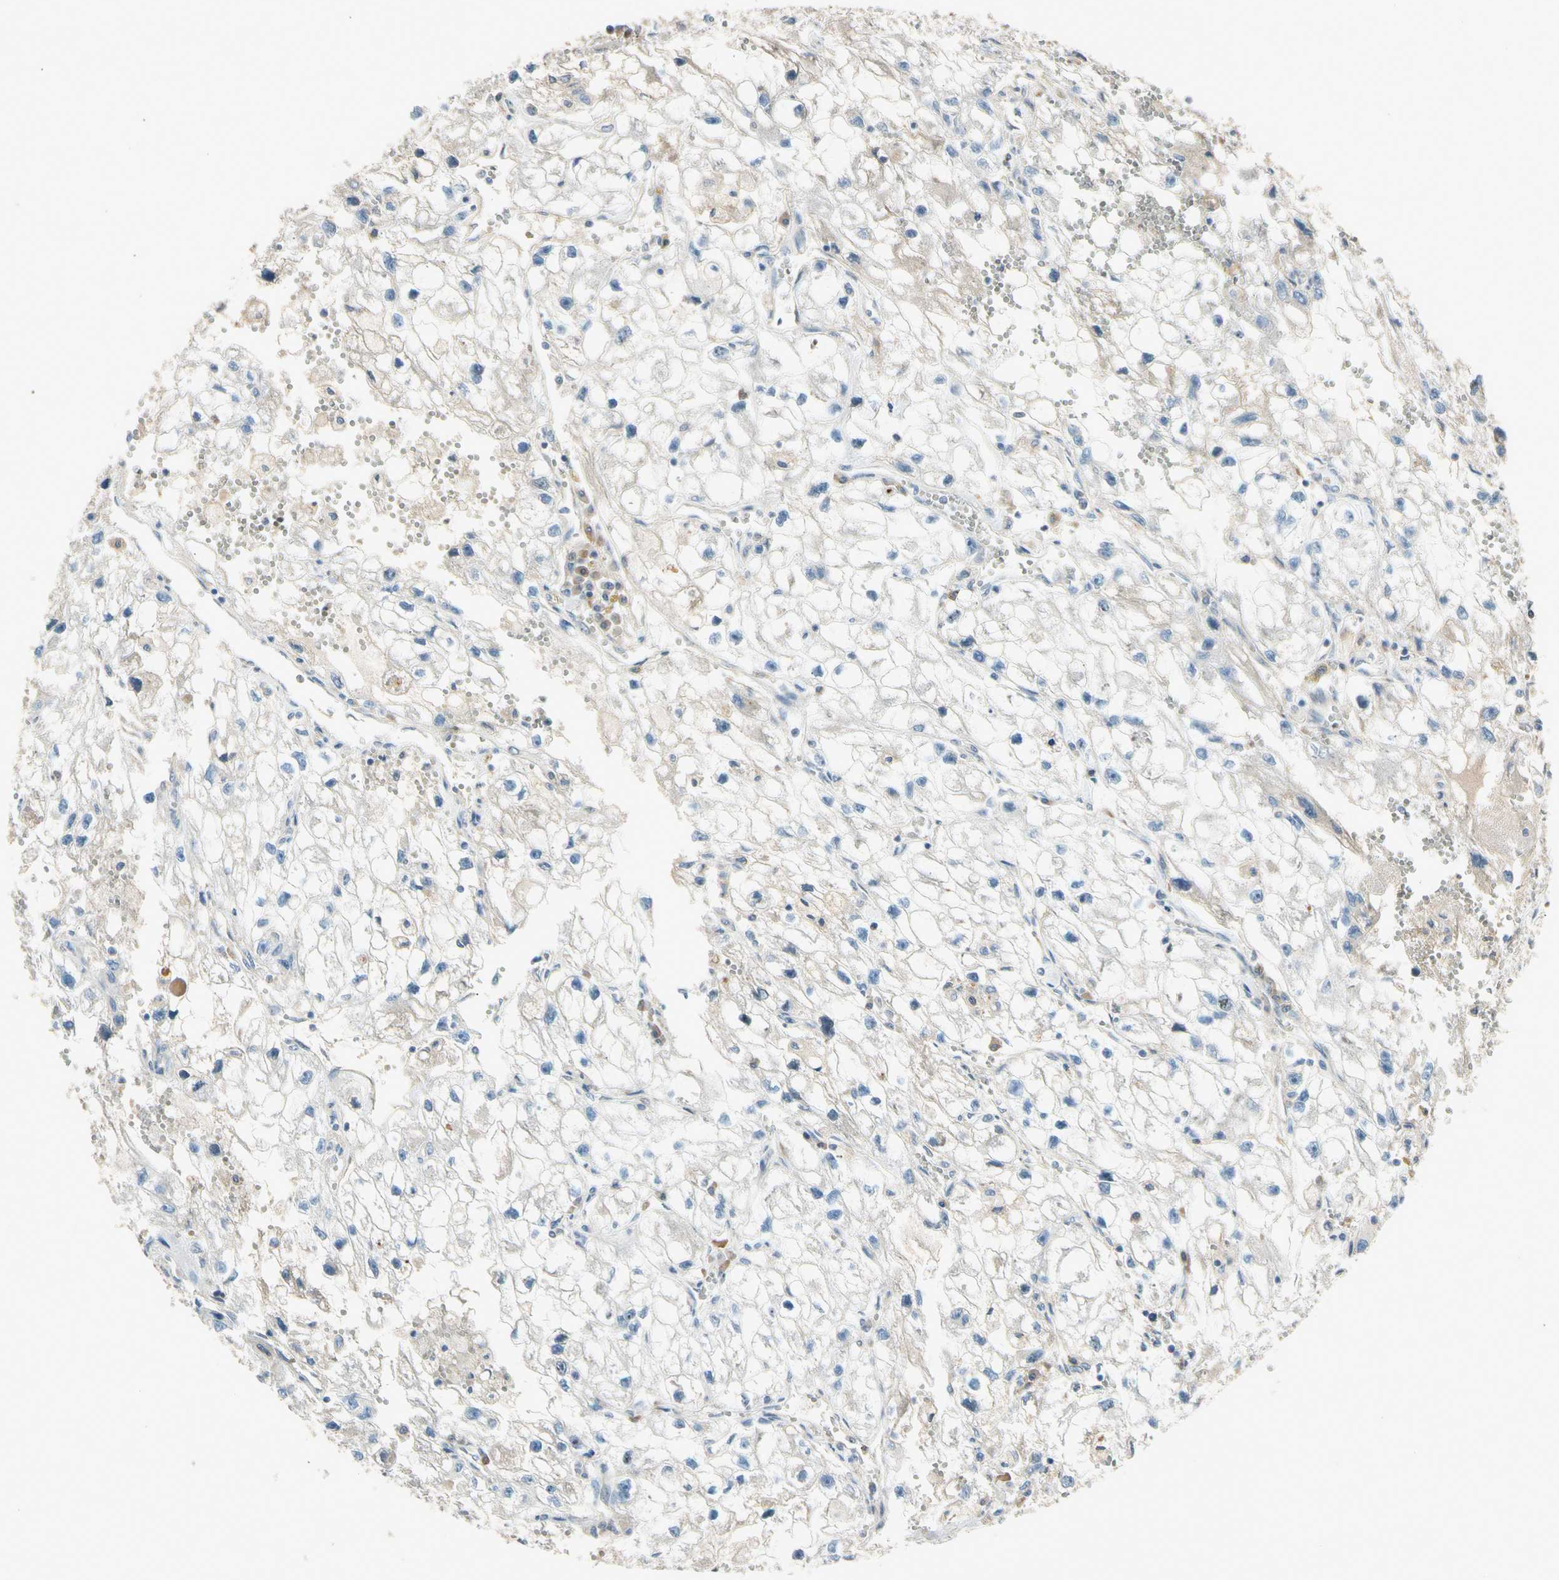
{"staining": {"intensity": "weak", "quantity": "<25%", "location": "cytoplasmic/membranous"}, "tissue": "renal cancer", "cell_type": "Tumor cells", "image_type": "cancer", "snomed": [{"axis": "morphology", "description": "Adenocarcinoma, NOS"}, {"axis": "topography", "description": "Kidney"}], "caption": "Immunohistochemical staining of adenocarcinoma (renal) shows no significant expression in tumor cells. (DAB (3,3'-diaminobenzidine) immunohistochemistry (IHC) with hematoxylin counter stain).", "gene": "NPHP3", "patient": {"sex": "female", "age": 70}}